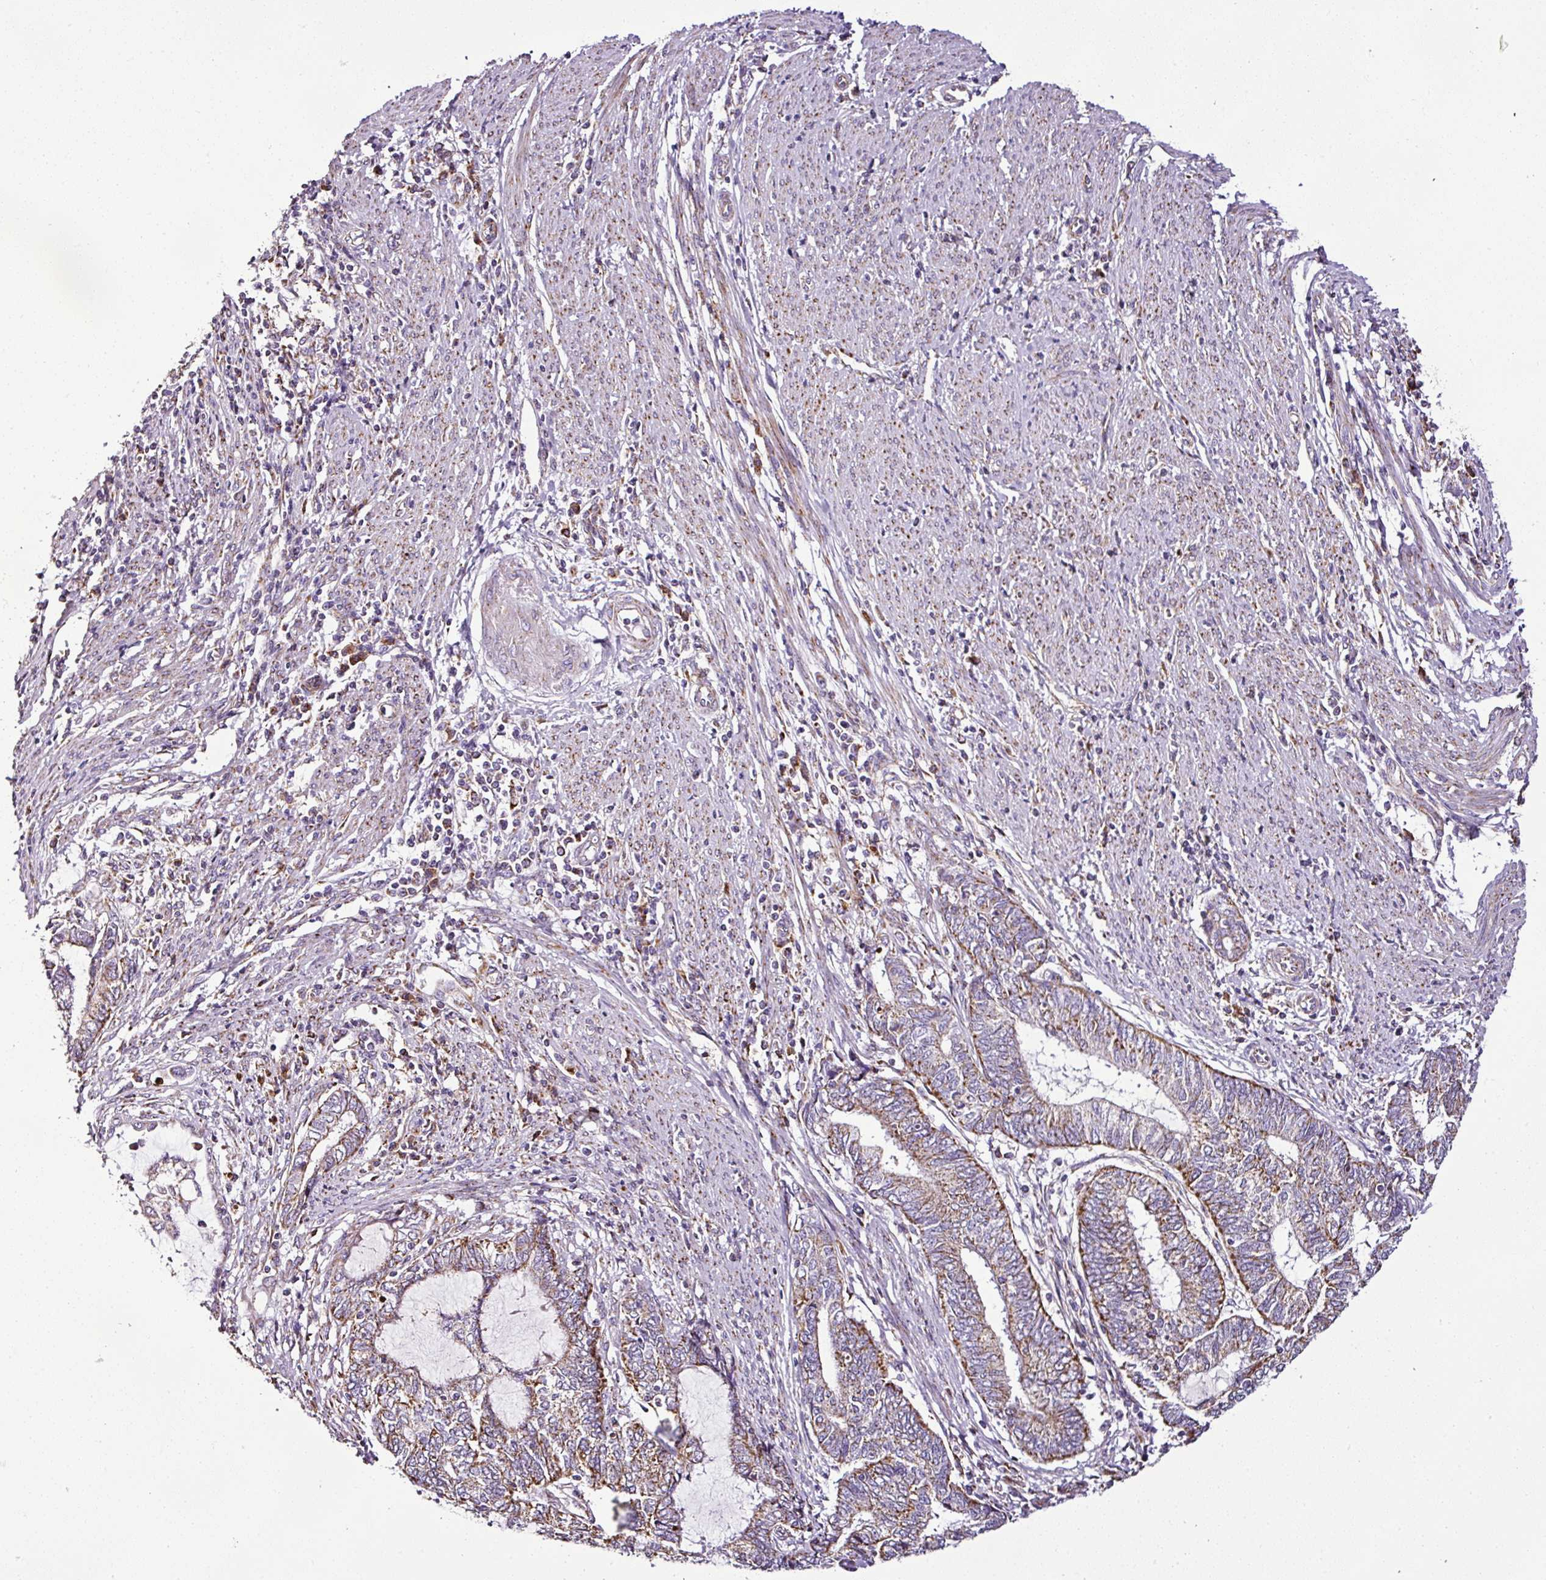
{"staining": {"intensity": "moderate", "quantity": "25%-75%", "location": "cytoplasmic/membranous"}, "tissue": "endometrial cancer", "cell_type": "Tumor cells", "image_type": "cancer", "snomed": [{"axis": "morphology", "description": "Adenocarcinoma, NOS"}, {"axis": "topography", "description": "Uterus"}, {"axis": "topography", "description": "Endometrium"}], "caption": "Tumor cells display moderate cytoplasmic/membranous staining in approximately 25%-75% of cells in adenocarcinoma (endometrial).", "gene": "DPAGT1", "patient": {"sex": "female", "age": 70}}